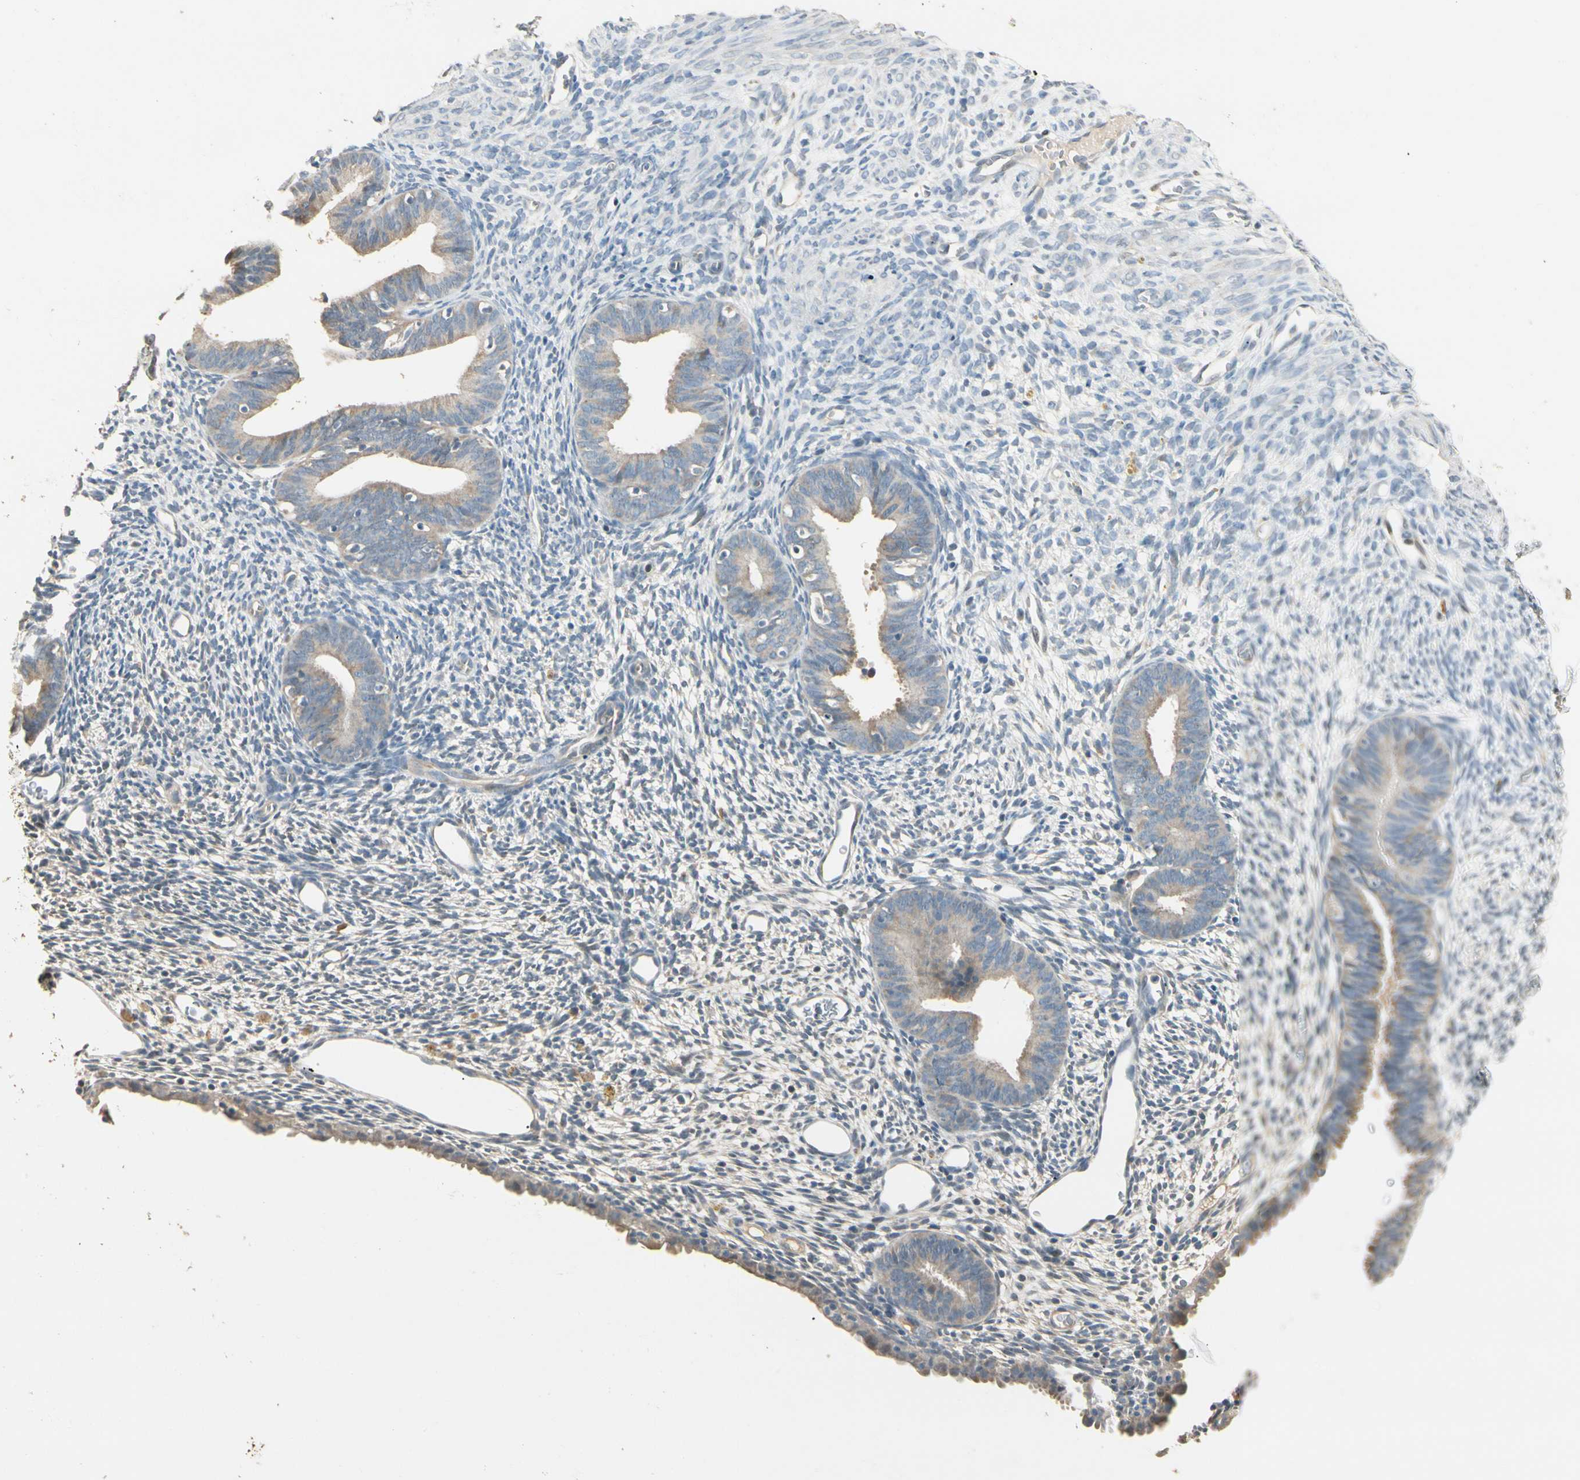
{"staining": {"intensity": "negative", "quantity": "none", "location": "none"}, "tissue": "endometrium", "cell_type": "Cells in endometrial stroma", "image_type": "normal", "snomed": [{"axis": "morphology", "description": "Normal tissue, NOS"}, {"axis": "morphology", "description": "Atrophy, NOS"}, {"axis": "topography", "description": "Uterus"}, {"axis": "topography", "description": "Endometrium"}], "caption": "DAB immunohistochemical staining of unremarkable endometrium shows no significant expression in cells in endometrial stroma. Brightfield microscopy of immunohistochemistry stained with DAB (brown) and hematoxylin (blue), captured at high magnification.", "gene": "GNE", "patient": {"sex": "female", "age": 68}}